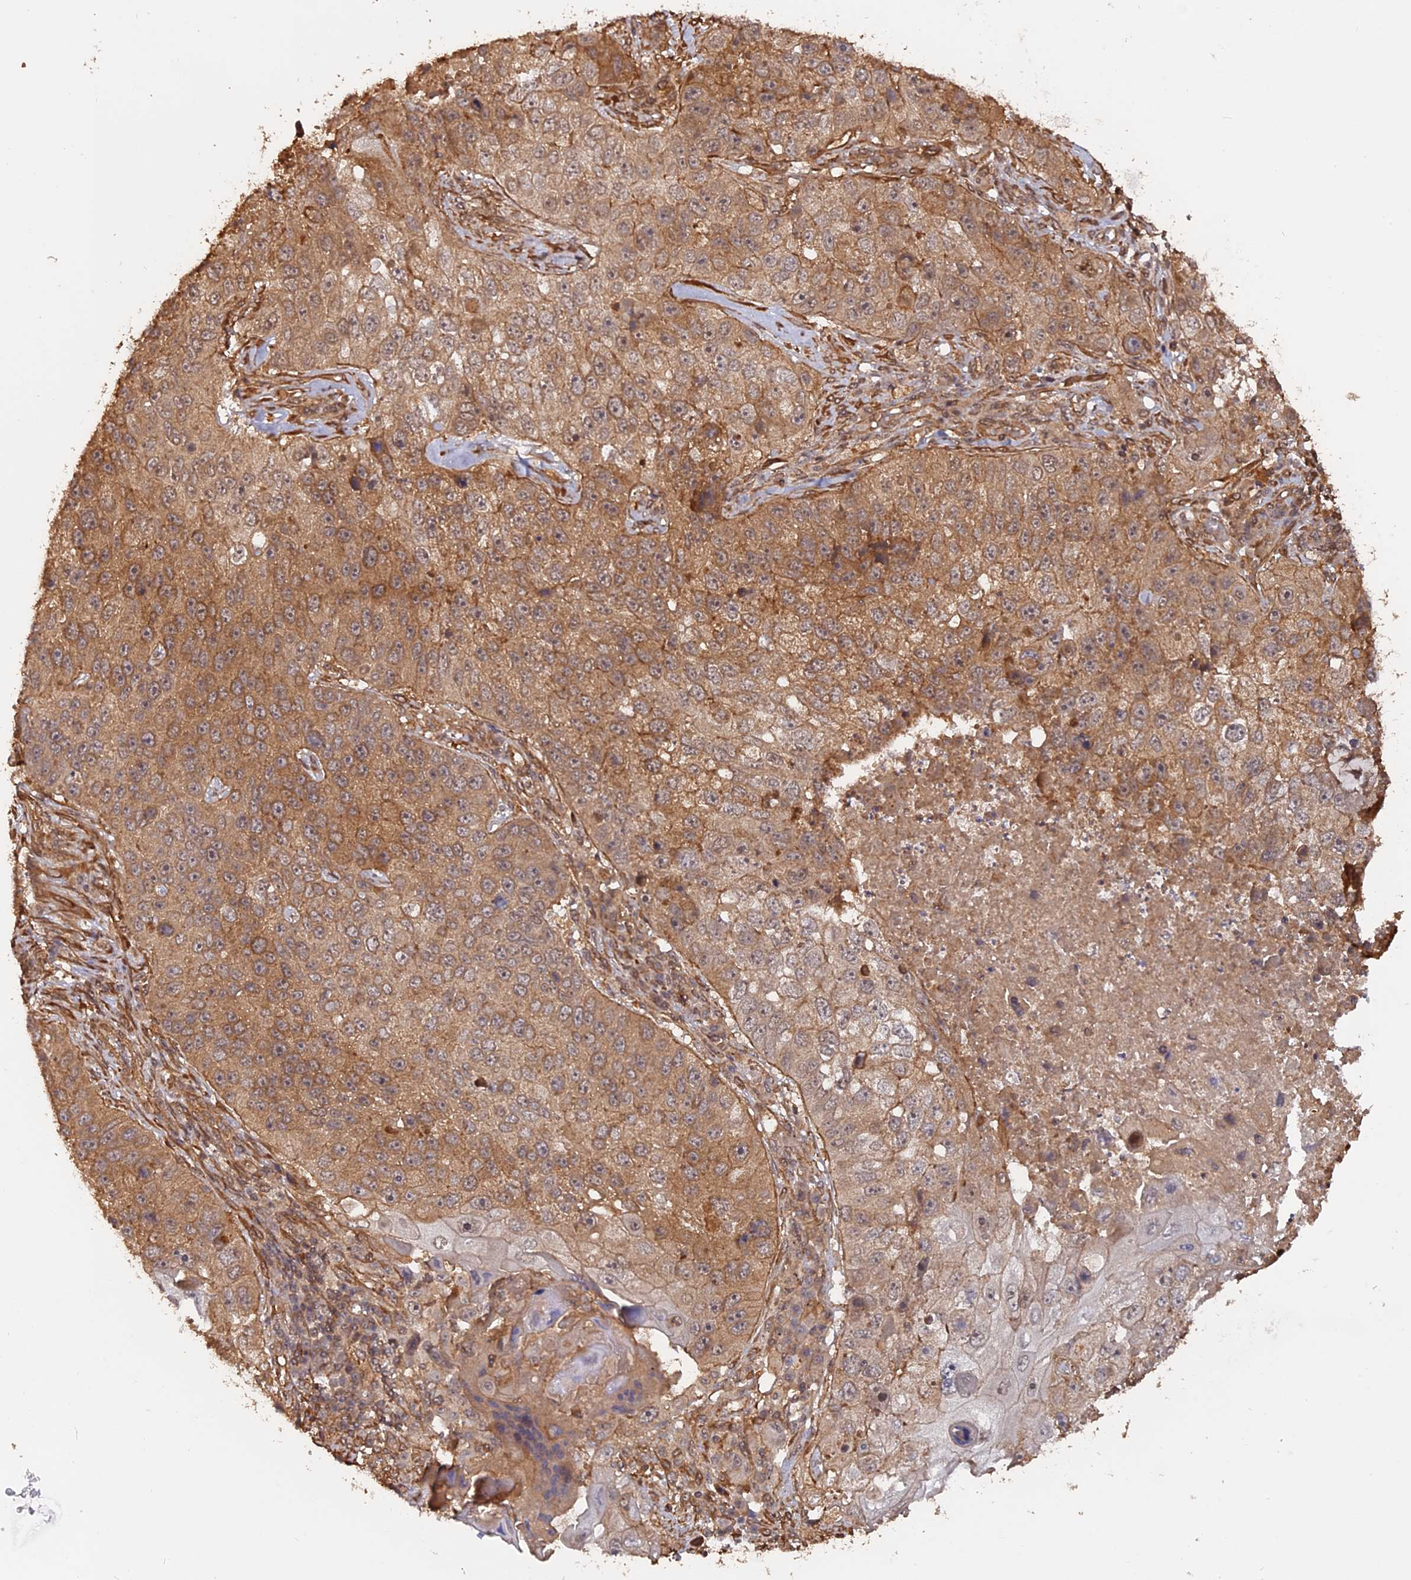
{"staining": {"intensity": "moderate", "quantity": ">75%", "location": "cytoplasmic/membranous"}, "tissue": "lung cancer", "cell_type": "Tumor cells", "image_type": "cancer", "snomed": [{"axis": "morphology", "description": "Squamous cell carcinoma, NOS"}, {"axis": "topography", "description": "Lung"}], "caption": "Protein staining displays moderate cytoplasmic/membranous expression in about >75% of tumor cells in squamous cell carcinoma (lung).", "gene": "CCDC174", "patient": {"sex": "male", "age": 61}}